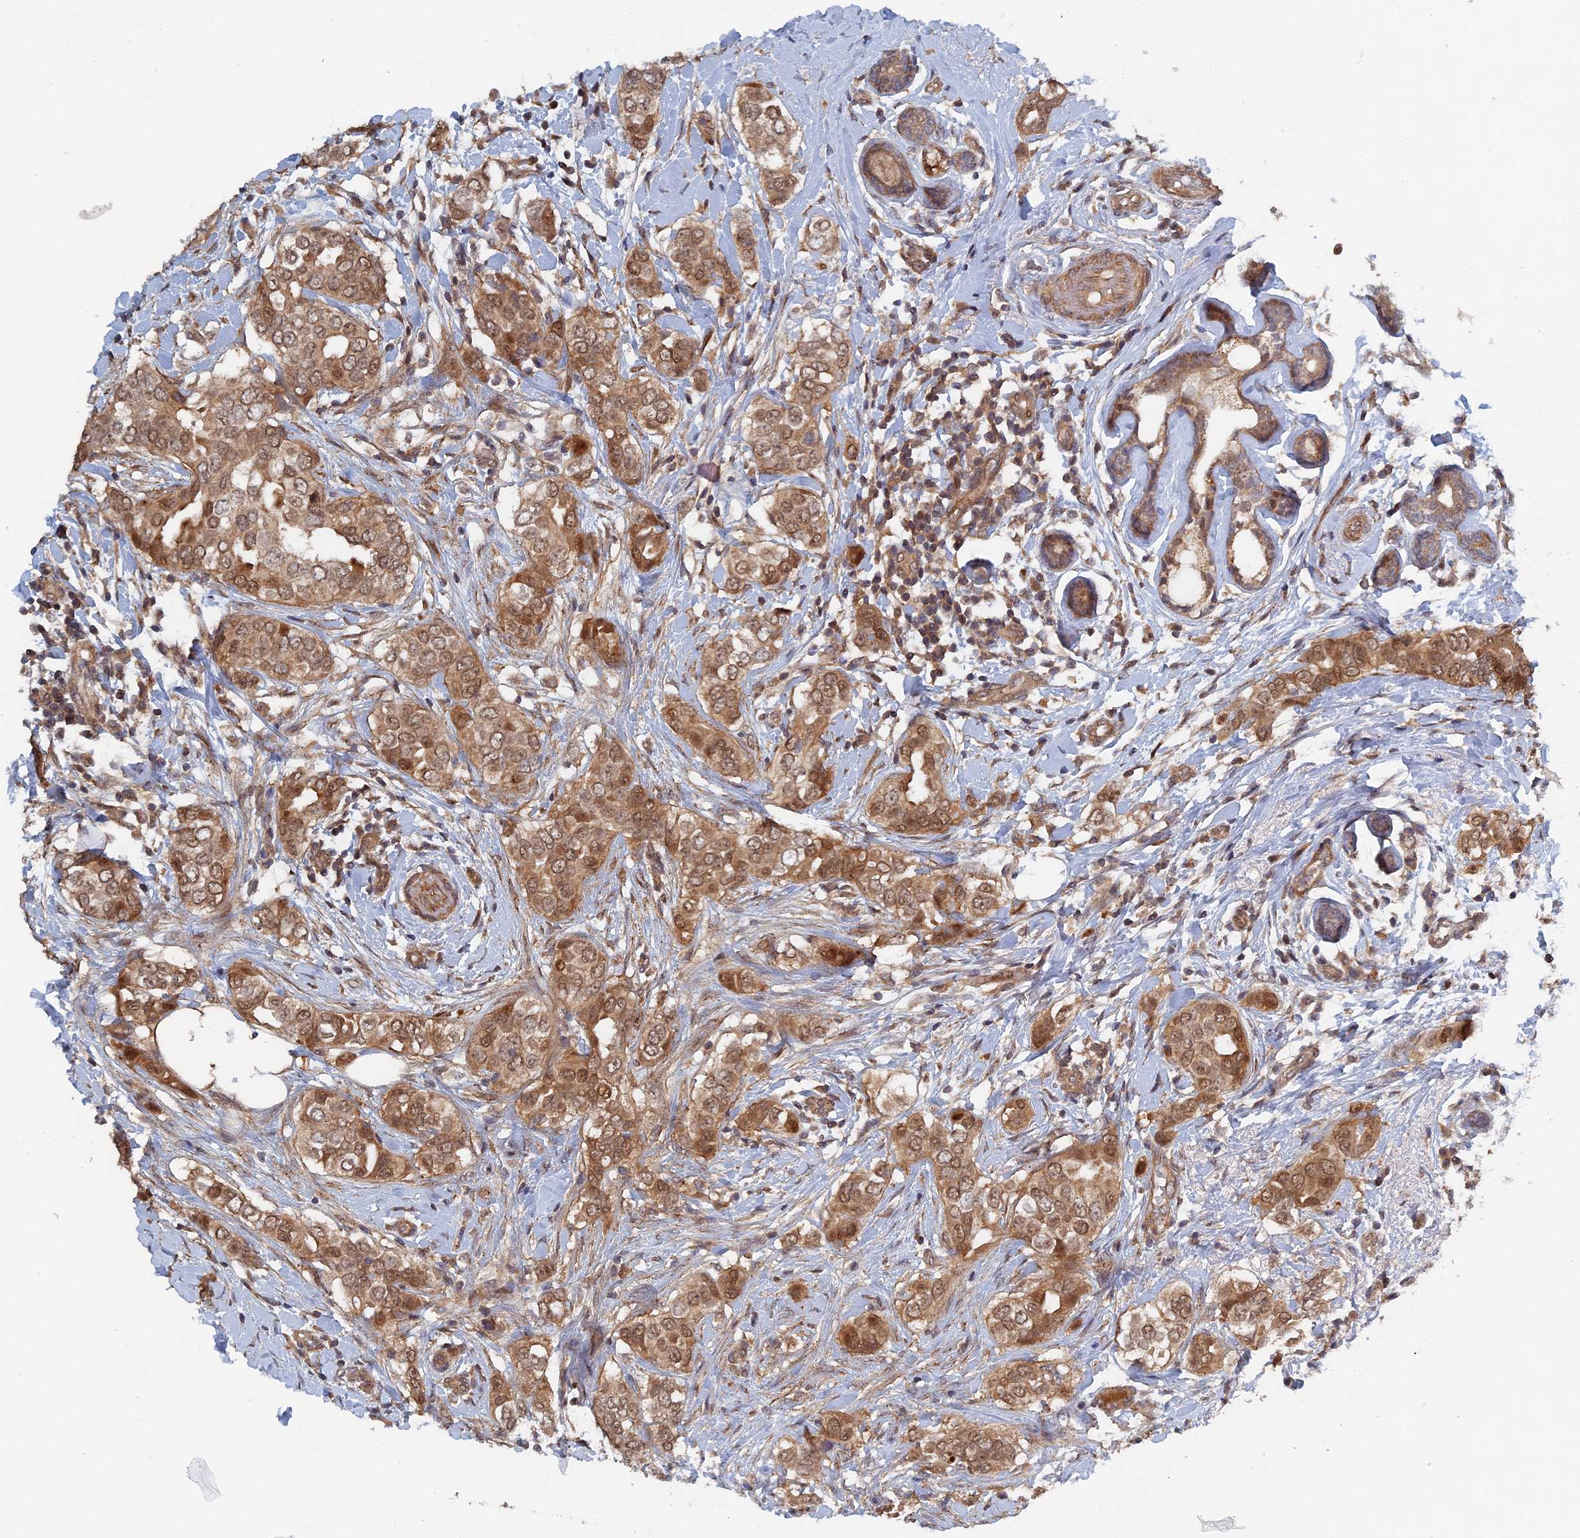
{"staining": {"intensity": "moderate", "quantity": ">75%", "location": "cytoplasmic/membranous,nuclear"}, "tissue": "breast cancer", "cell_type": "Tumor cells", "image_type": "cancer", "snomed": [{"axis": "morphology", "description": "Lobular carcinoma"}, {"axis": "topography", "description": "Breast"}], "caption": "A histopathology image of human breast lobular carcinoma stained for a protein demonstrates moderate cytoplasmic/membranous and nuclear brown staining in tumor cells. The staining is performed using DAB (3,3'-diaminobenzidine) brown chromogen to label protein expression. The nuclei are counter-stained blue using hematoxylin.", "gene": "ELOVL6", "patient": {"sex": "female", "age": 51}}